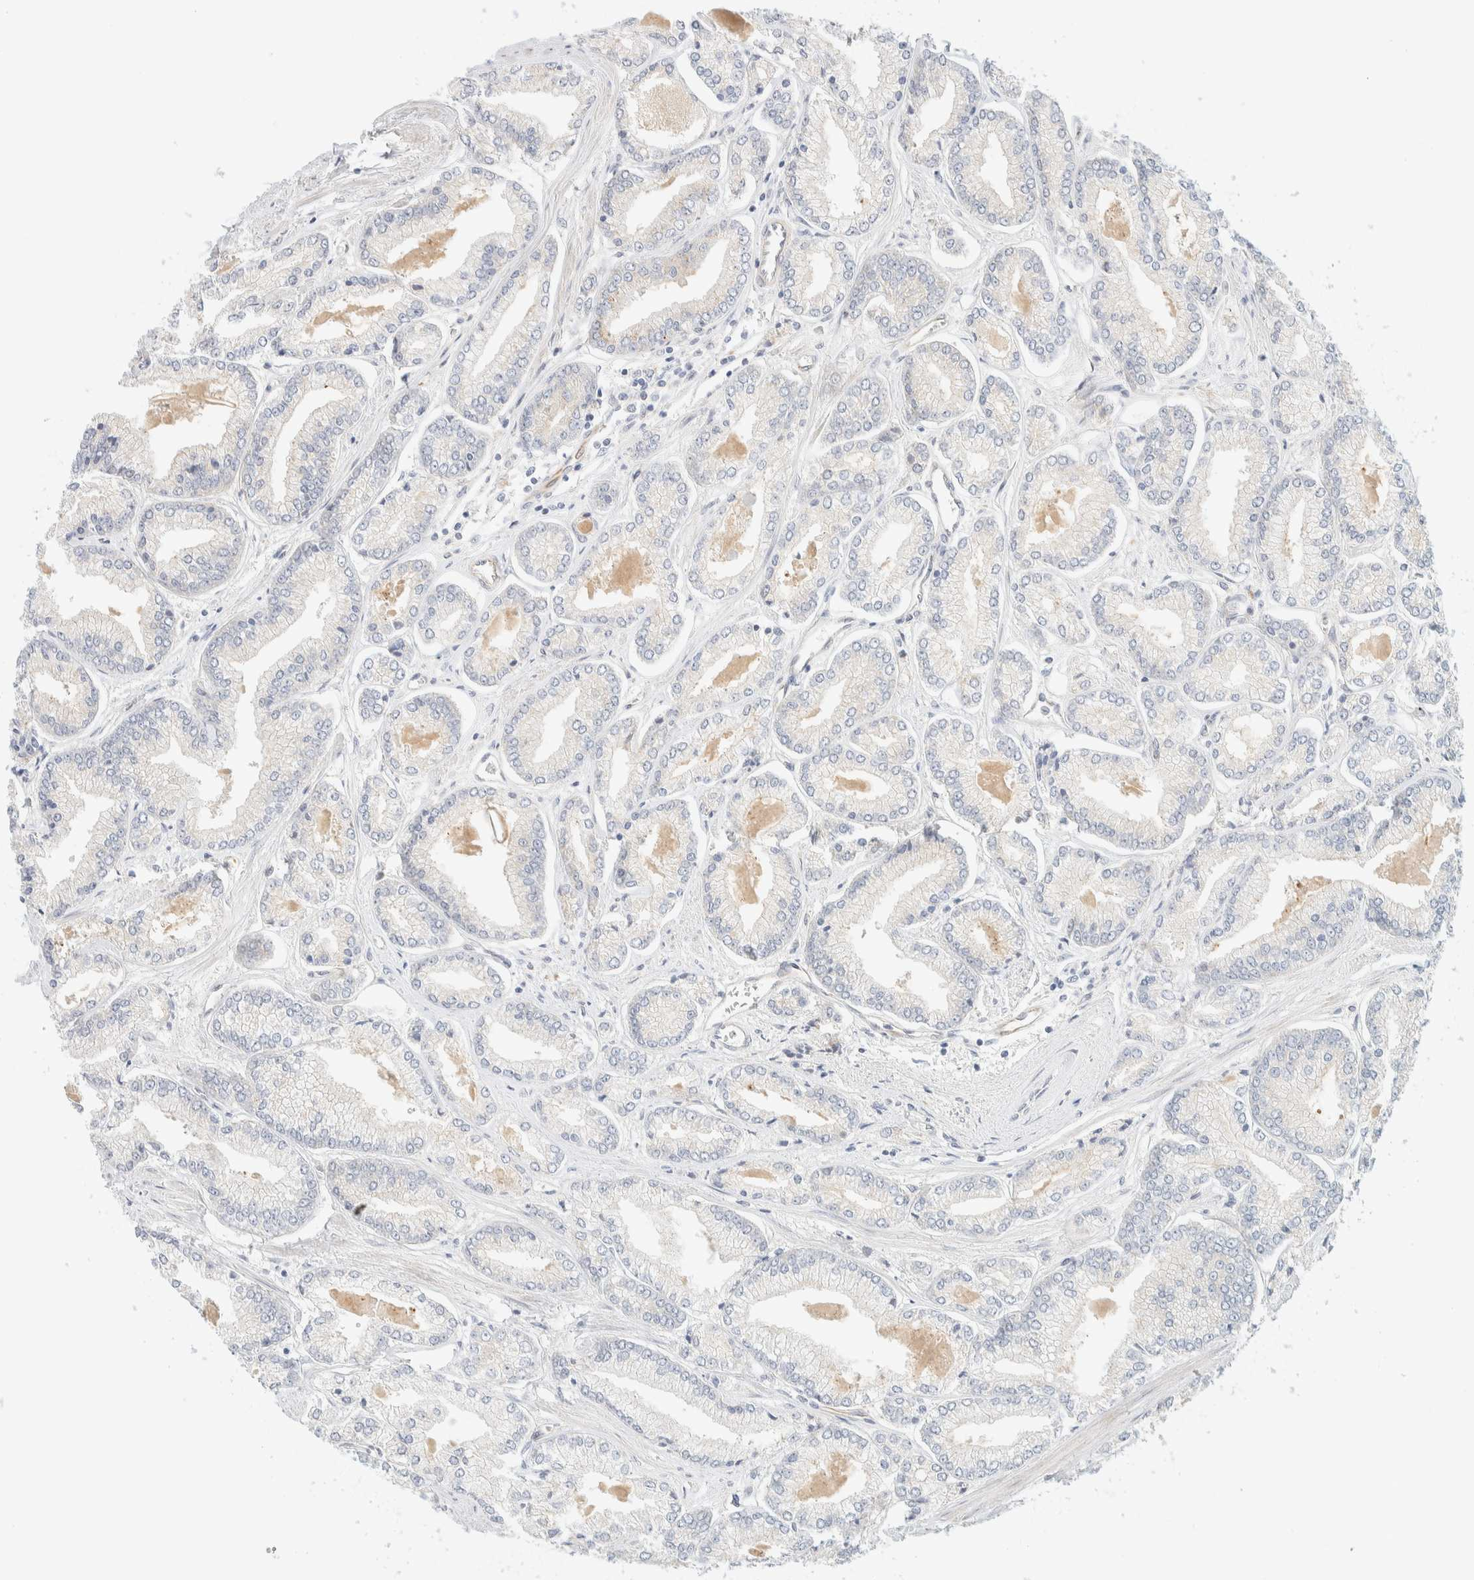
{"staining": {"intensity": "negative", "quantity": "none", "location": "none"}, "tissue": "prostate cancer", "cell_type": "Tumor cells", "image_type": "cancer", "snomed": [{"axis": "morphology", "description": "Adenocarcinoma, Low grade"}, {"axis": "topography", "description": "Prostate"}], "caption": "Immunohistochemistry of human prostate cancer reveals no positivity in tumor cells.", "gene": "FAT1", "patient": {"sex": "male", "age": 52}}